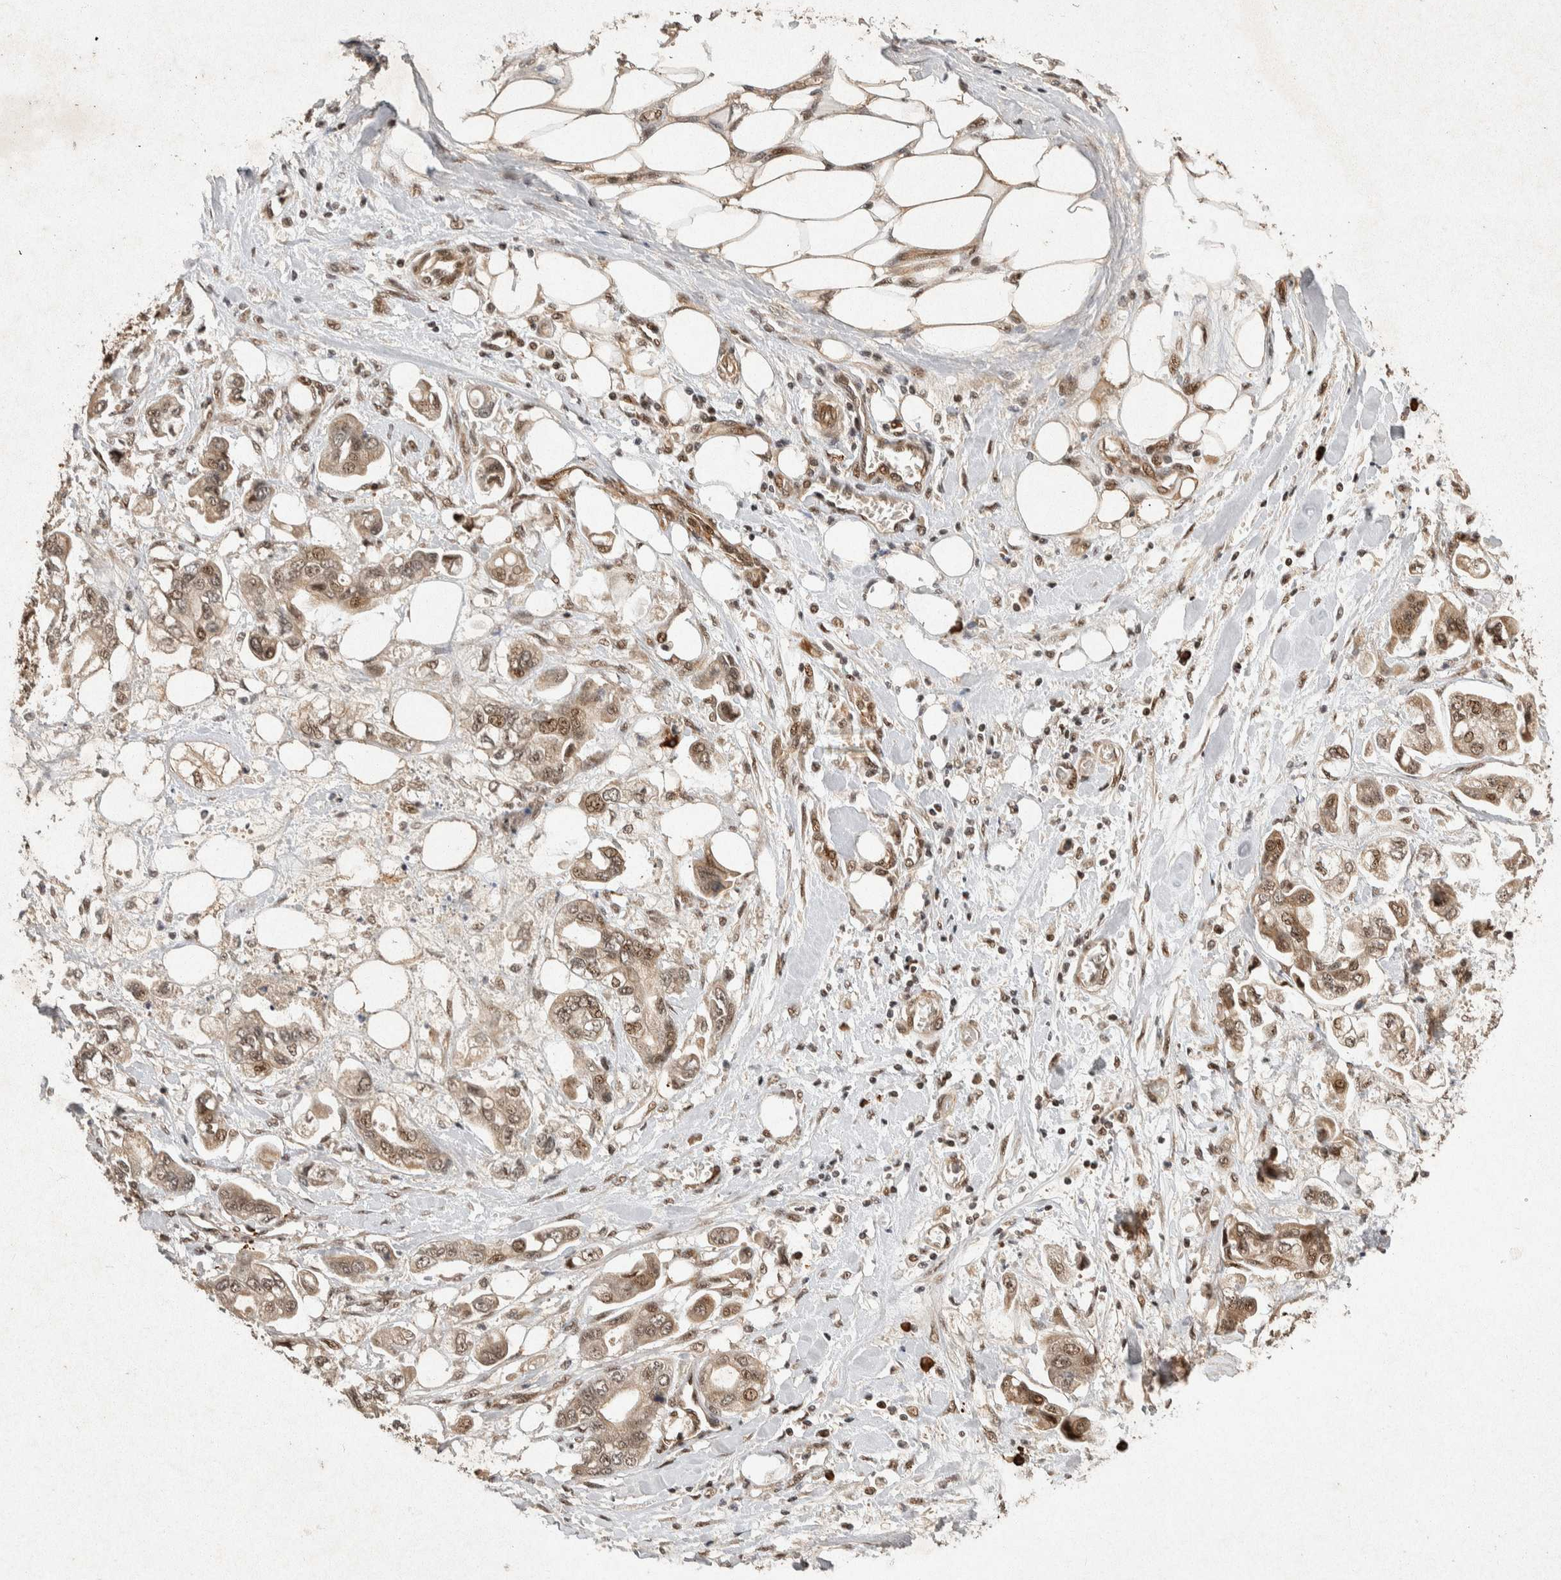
{"staining": {"intensity": "moderate", "quantity": ">75%", "location": "cytoplasmic/membranous,nuclear"}, "tissue": "stomach cancer", "cell_type": "Tumor cells", "image_type": "cancer", "snomed": [{"axis": "morphology", "description": "Adenocarcinoma, NOS"}, {"axis": "topography", "description": "Stomach"}], "caption": "A histopathology image showing moderate cytoplasmic/membranous and nuclear positivity in about >75% of tumor cells in stomach cancer, as visualized by brown immunohistochemical staining.", "gene": "TOR1B", "patient": {"sex": "male", "age": 62}}